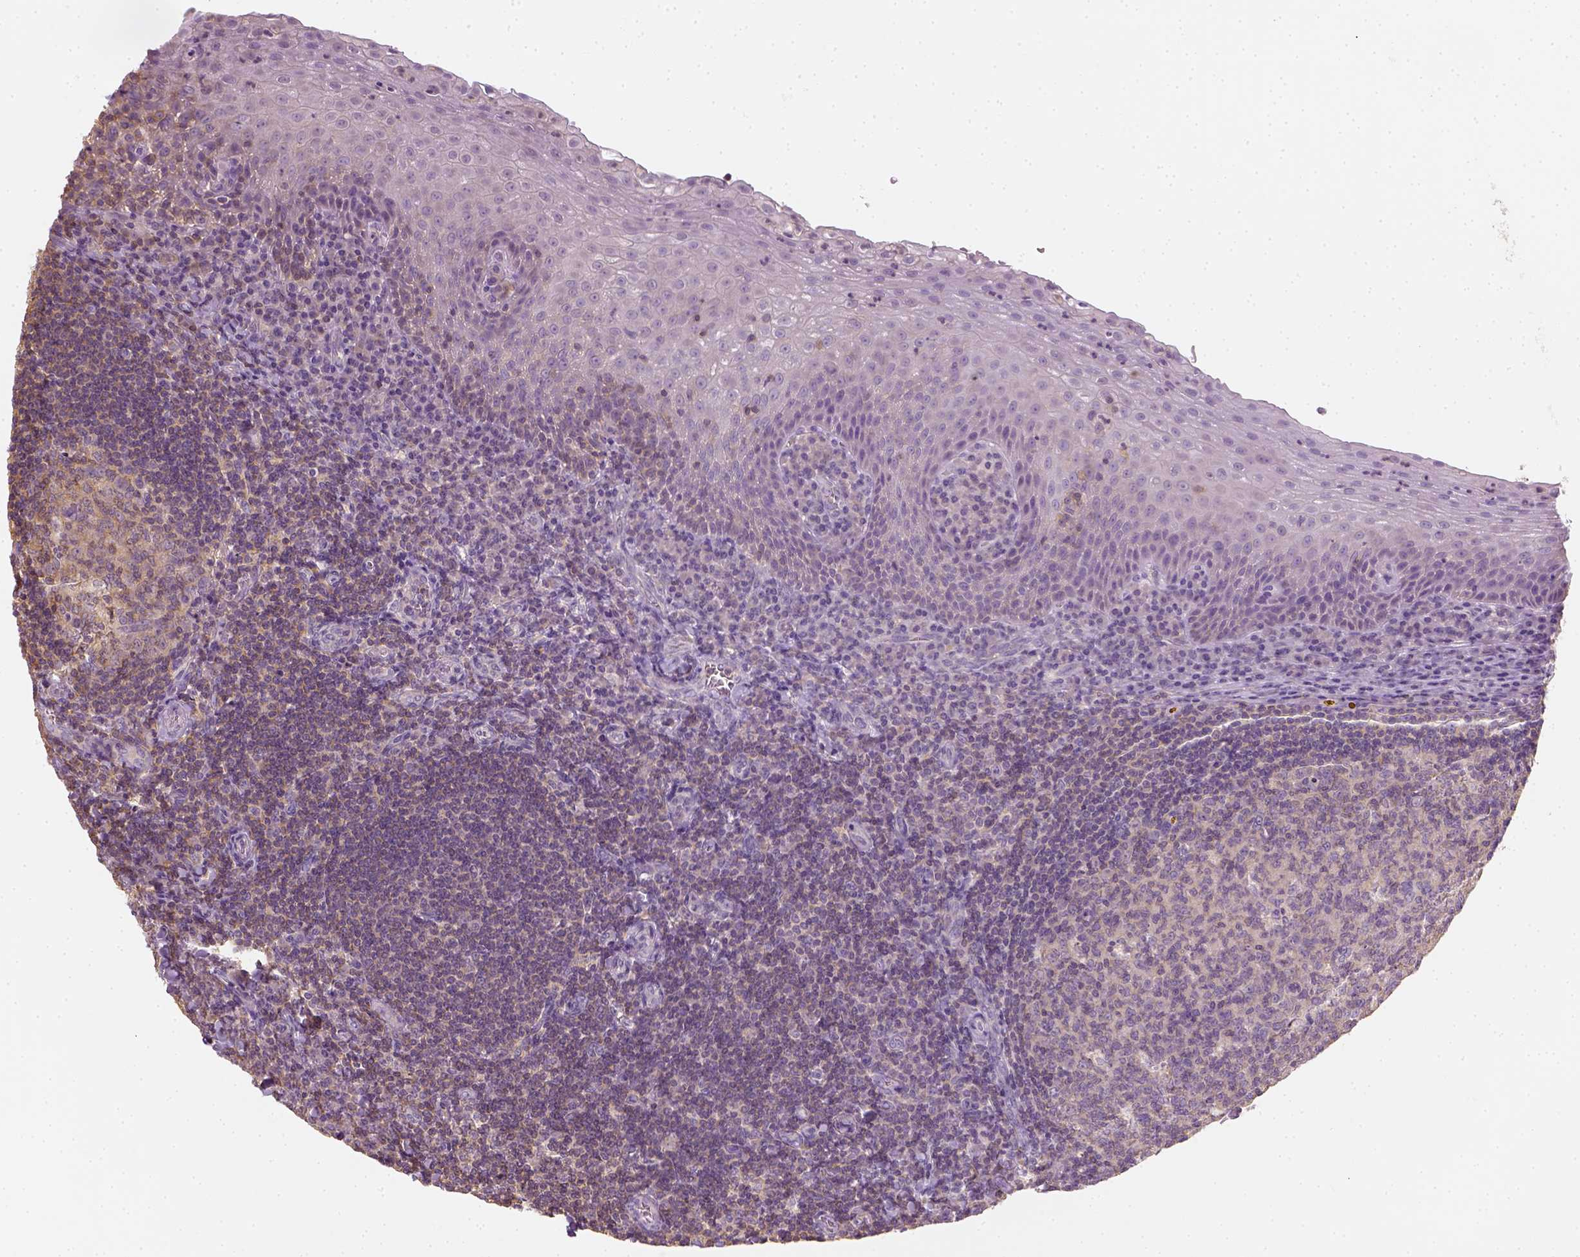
{"staining": {"intensity": "weak", "quantity": "<25%", "location": "cytoplasmic/membranous"}, "tissue": "tonsil", "cell_type": "Germinal center cells", "image_type": "normal", "snomed": [{"axis": "morphology", "description": "Normal tissue, NOS"}, {"axis": "morphology", "description": "Inflammation, NOS"}, {"axis": "topography", "description": "Tonsil"}], "caption": "The photomicrograph reveals no staining of germinal center cells in normal tonsil. (Stains: DAB (3,3'-diaminobenzidine) immunohistochemistry with hematoxylin counter stain, Microscopy: brightfield microscopy at high magnification).", "gene": "EPHB1", "patient": {"sex": "female", "age": 31}}